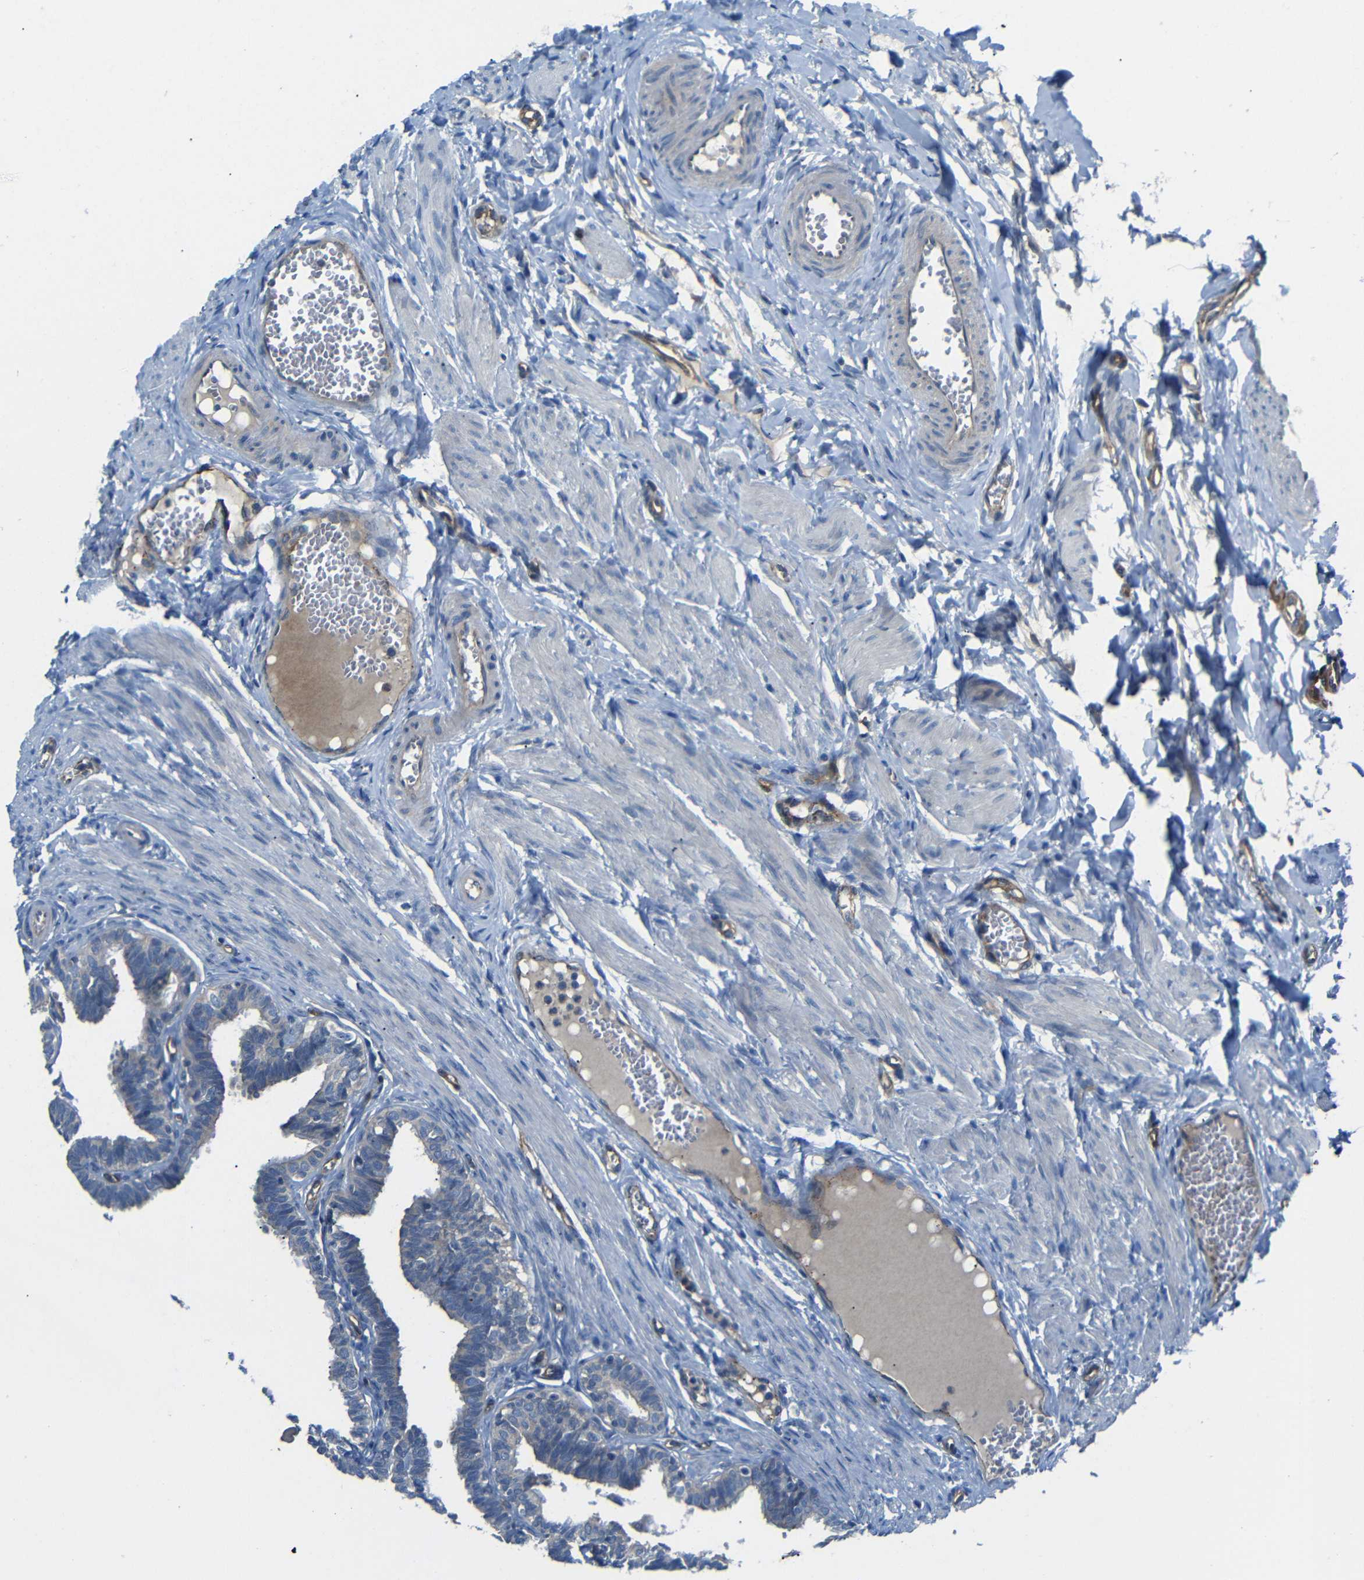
{"staining": {"intensity": "negative", "quantity": "none", "location": "none"}, "tissue": "fallopian tube", "cell_type": "Glandular cells", "image_type": "normal", "snomed": [{"axis": "morphology", "description": "Normal tissue, NOS"}, {"axis": "topography", "description": "Fallopian tube"}, {"axis": "topography", "description": "Ovary"}], "caption": "The immunohistochemistry (IHC) image has no significant expression in glandular cells of fallopian tube.", "gene": "MYO1B", "patient": {"sex": "female", "age": 23}}